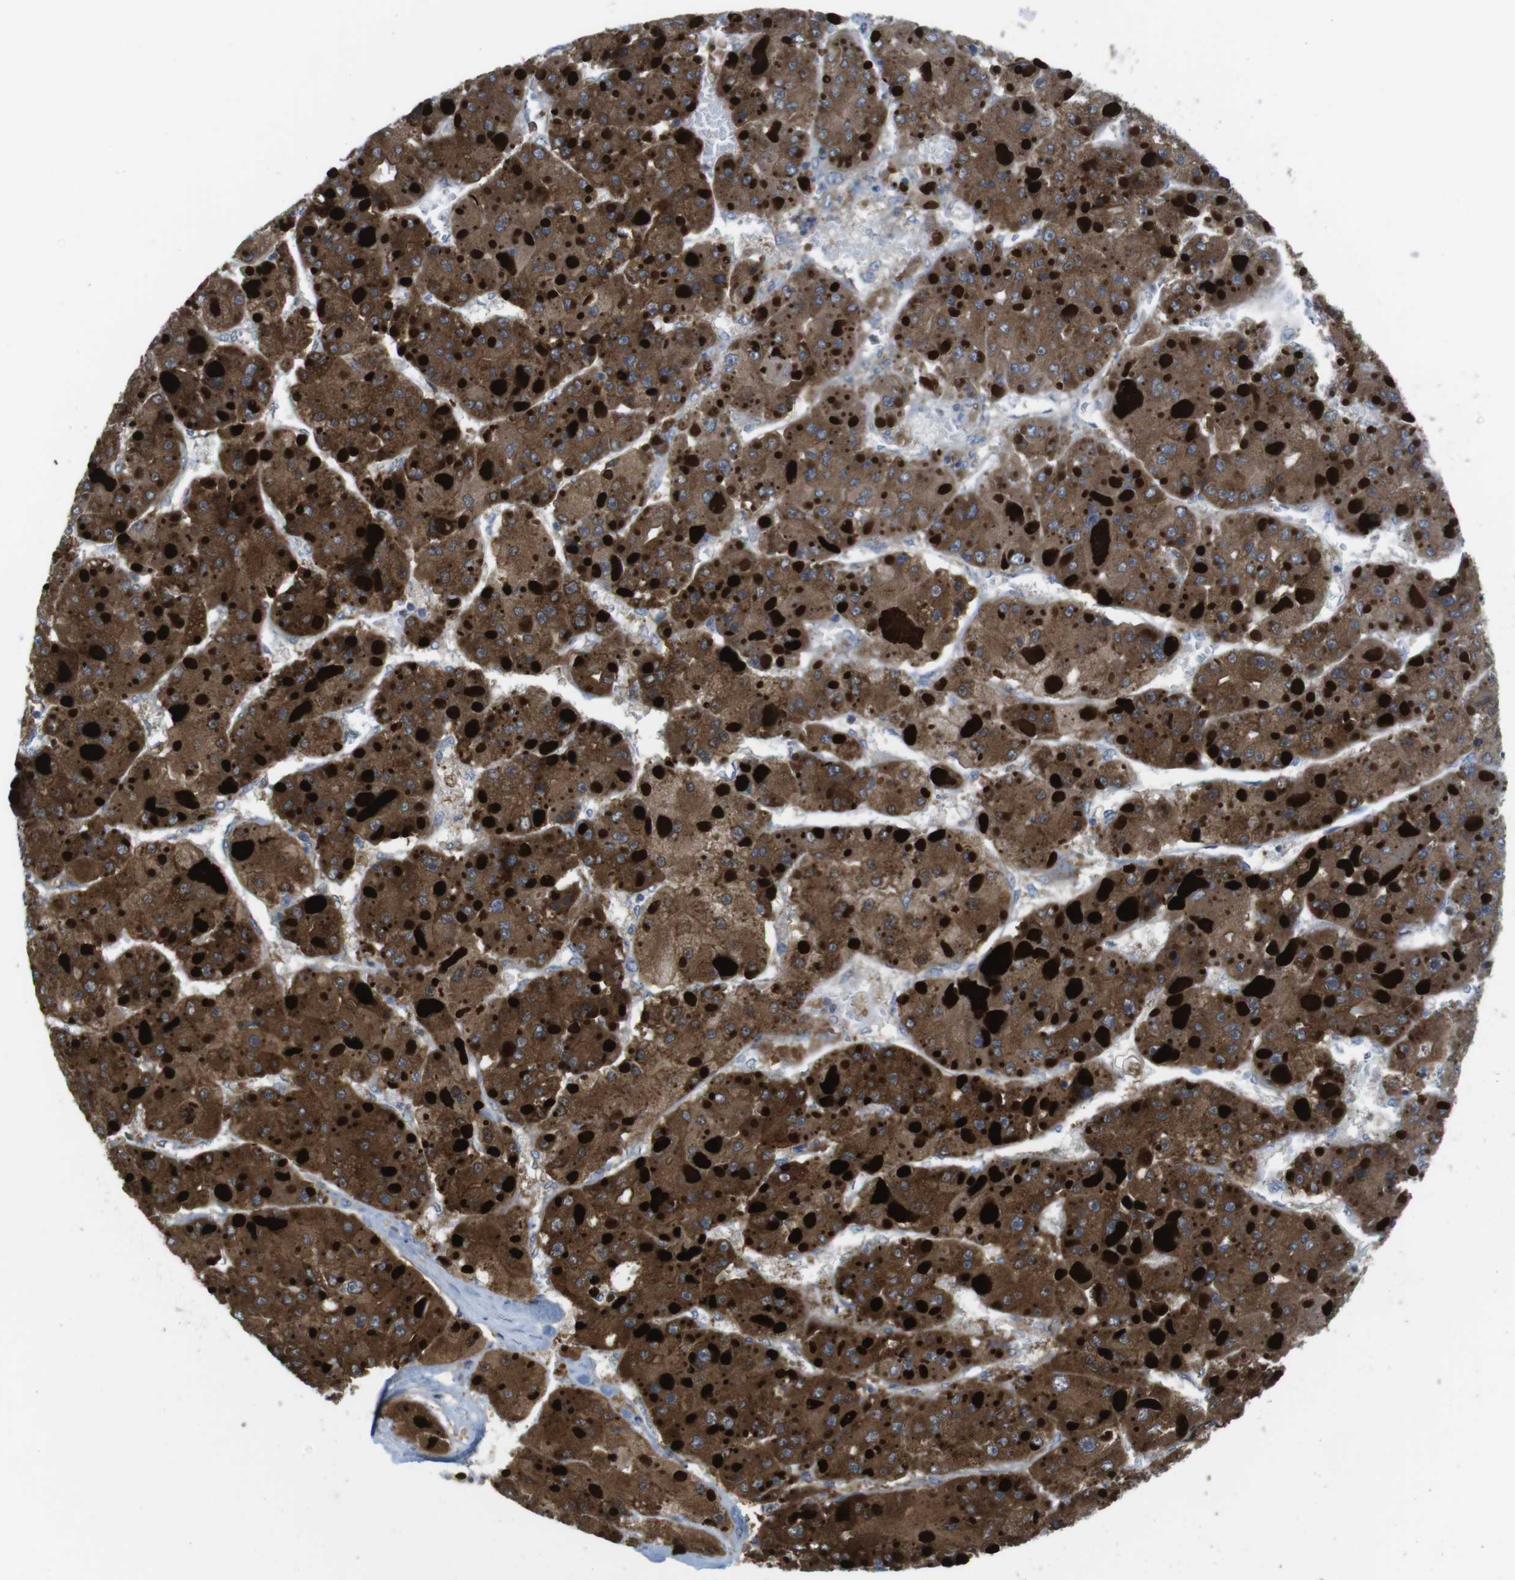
{"staining": {"intensity": "strong", "quantity": ">75%", "location": "cytoplasmic/membranous"}, "tissue": "liver cancer", "cell_type": "Tumor cells", "image_type": "cancer", "snomed": [{"axis": "morphology", "description": "Carcinoma, Hepatocellular, NOS"}, {"axis": "topography", "description": "Liver"}], "caption": "This micrograph displays immunohistochemistry (IHC) staining of liver hepatocellular carcinoma, with high strong cytoplasmic/membranous expression in about >75% of tumor cells.", "gene": "MTHFD1", "patient": {"sex": "female", "age": 73}}